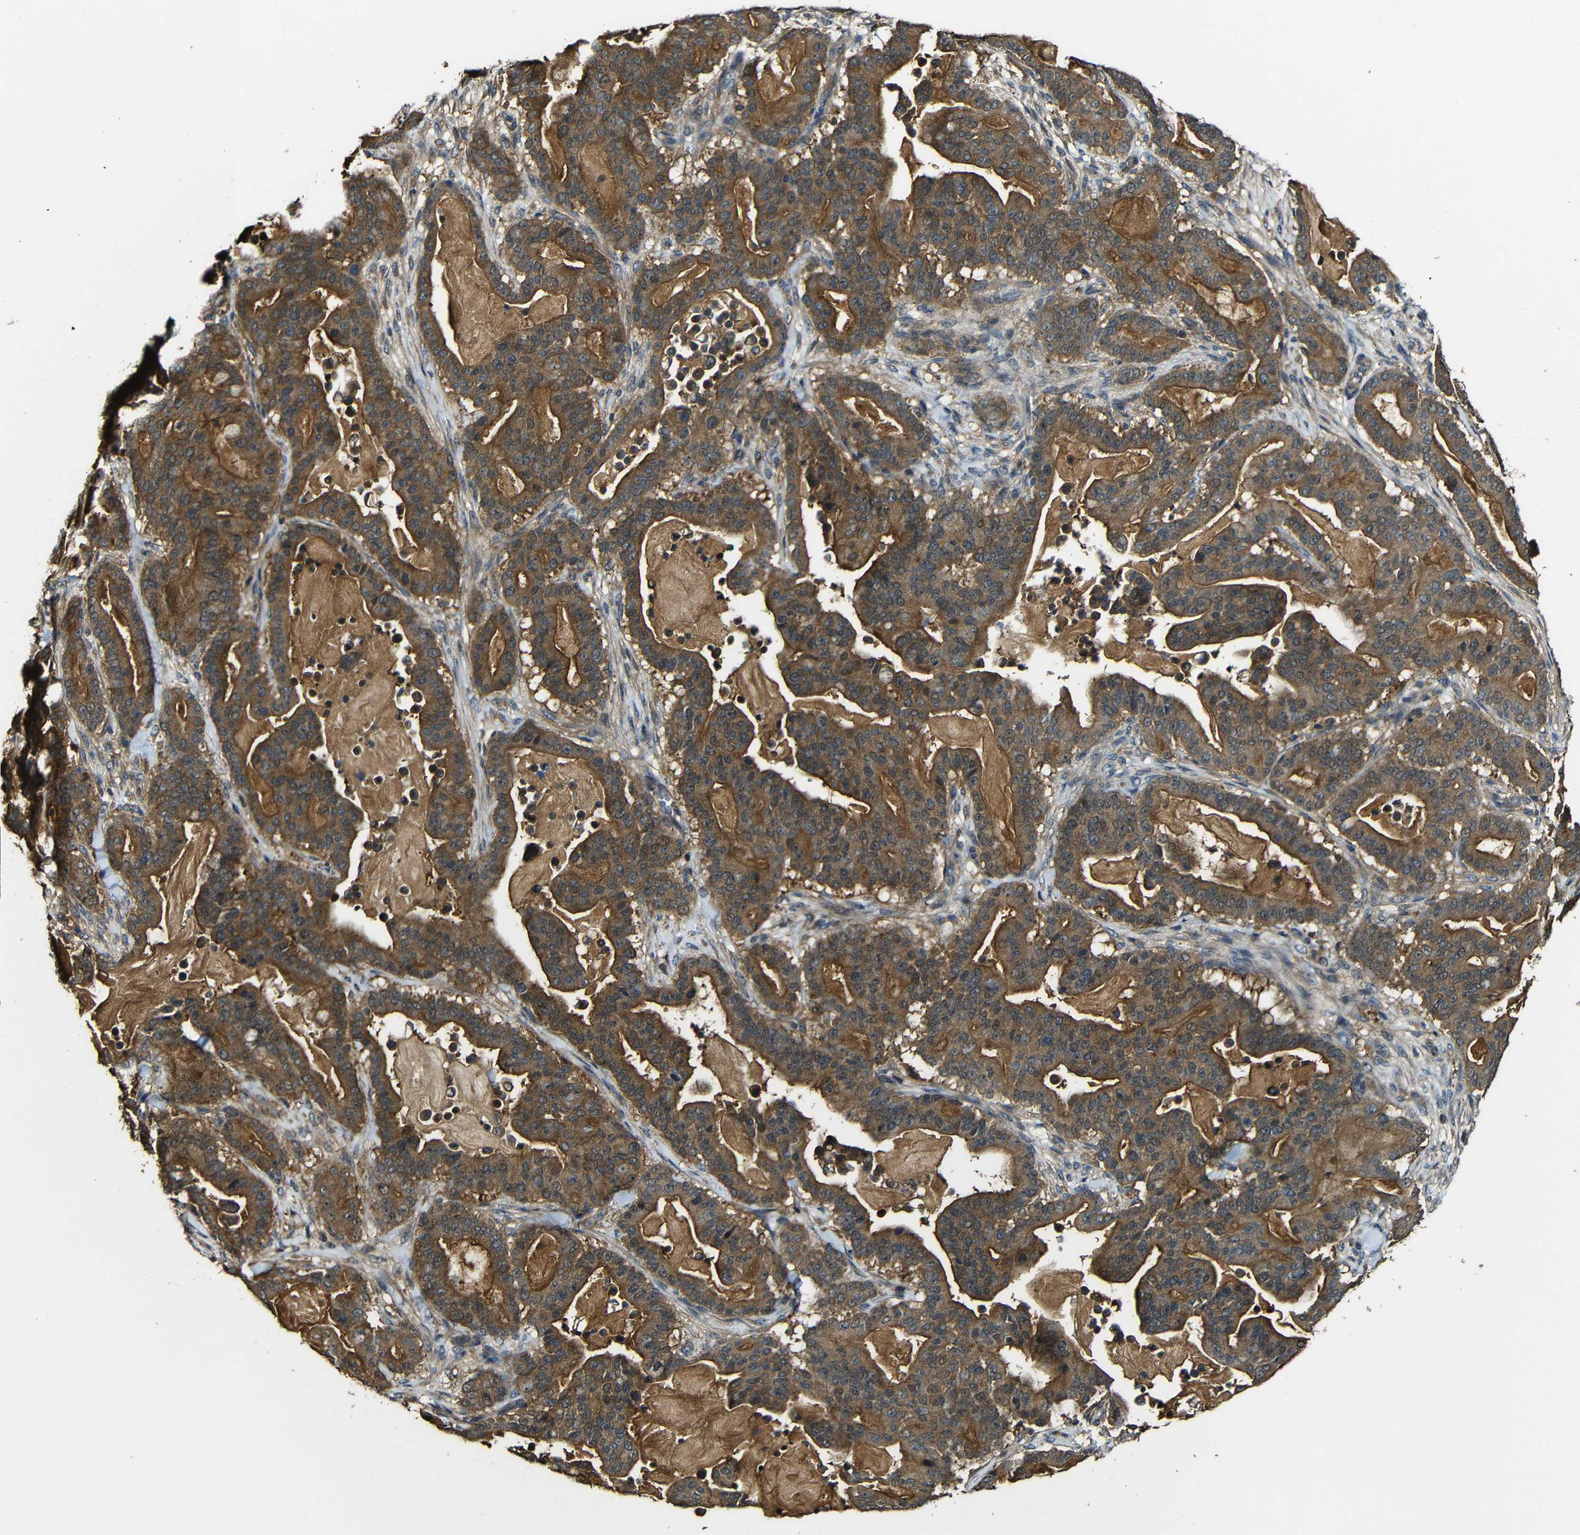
{"staining": {"intensity": "strong", "quantity": ">75%", "location": "cytoplasmic/membranous"}, "tissue": "pancreatic cancer", "cell_type": "Tumor cells", "image_type": "cancer", "snomed": [{"axis": "morphology", "description": "Adenocarcinoma, NOS"}, {"axis": "topography", "description": "Pancreas"}], "caption": "Pancreatic cancer (adenocarcinoma) was stained to show a protein in brown. There is high levels of strong cytoplasmic/membranous positivity in about >75% of tumor cells.", "gene": "CASP8", "patient": {"sex": "male", "age": 63}}